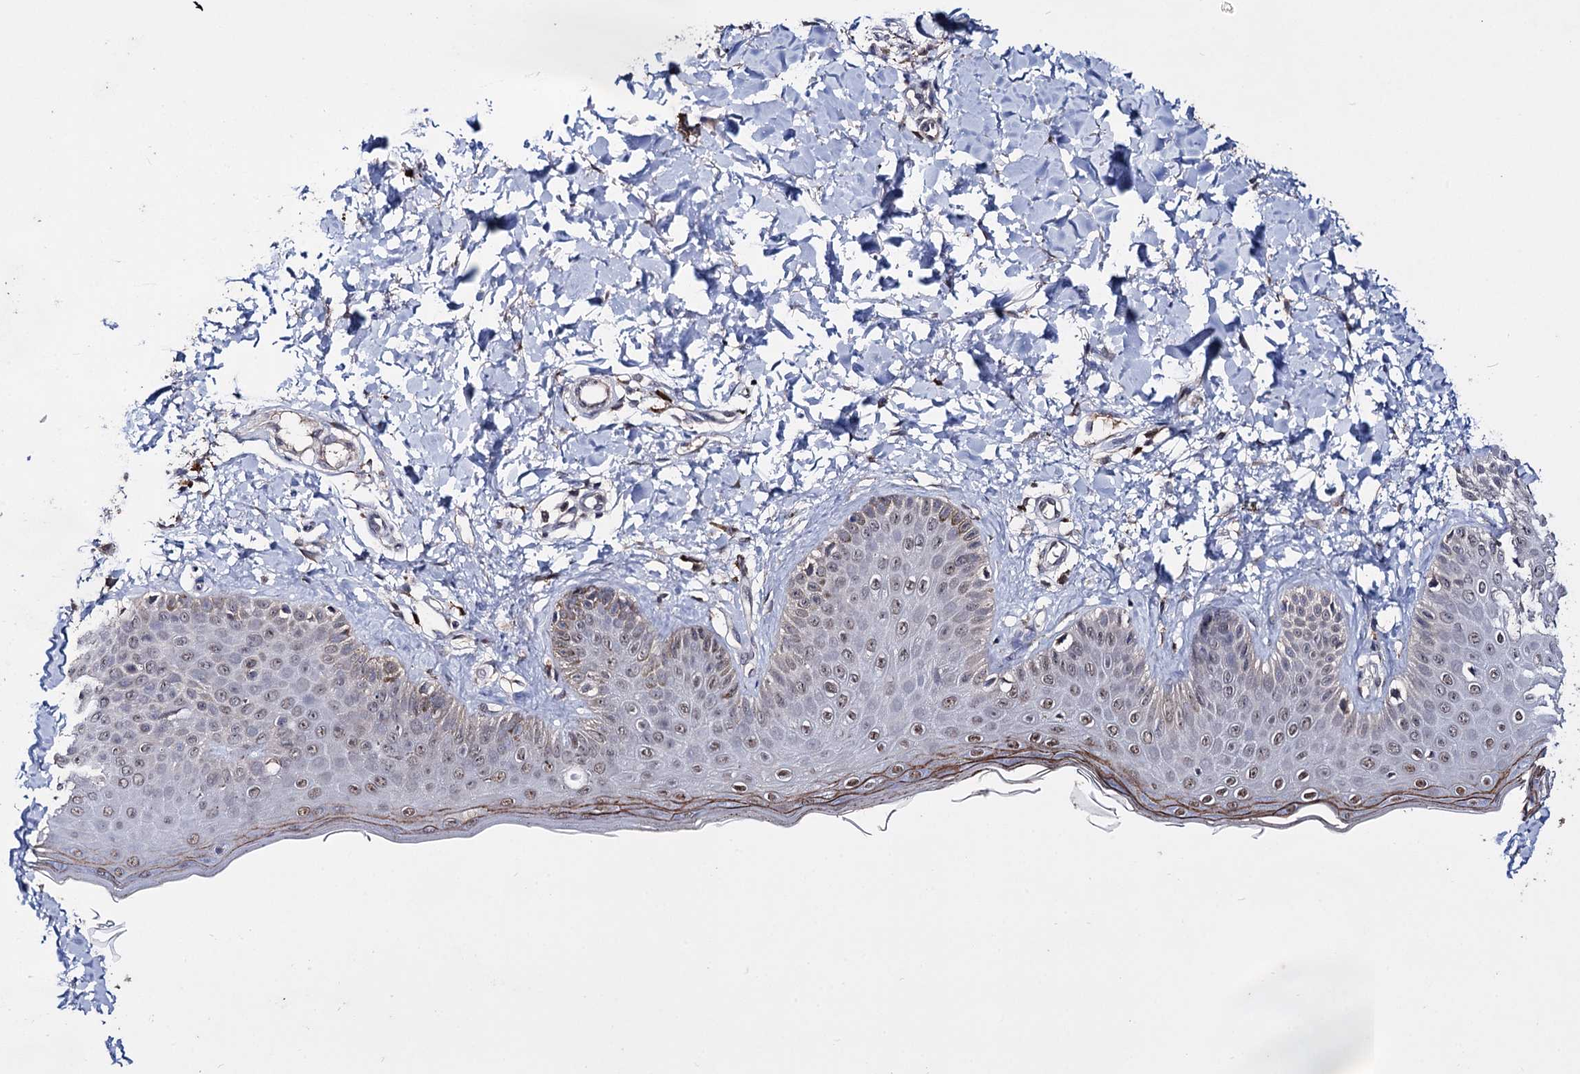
{"staining": {"intensity": "strong", "quantity": "<25%", "location": "nuclear"}, "tissue": "skin", "cell_type": "Fibroblasts", "image_type": "normal", "snomed": [{"axis": "morphology", "description": "Normal tissue, NOS"}, {"axis": "topography", "description": "Skin"}], "caption": "Immunohistochemistry (IHC) micrograph of benign skin stained for a protein (brown), which shows medium levels of strong nuclear staining in about <25% of fibroblasts.", "gene": "CLPB", "patient": {"sex": "male", "age": 52}}